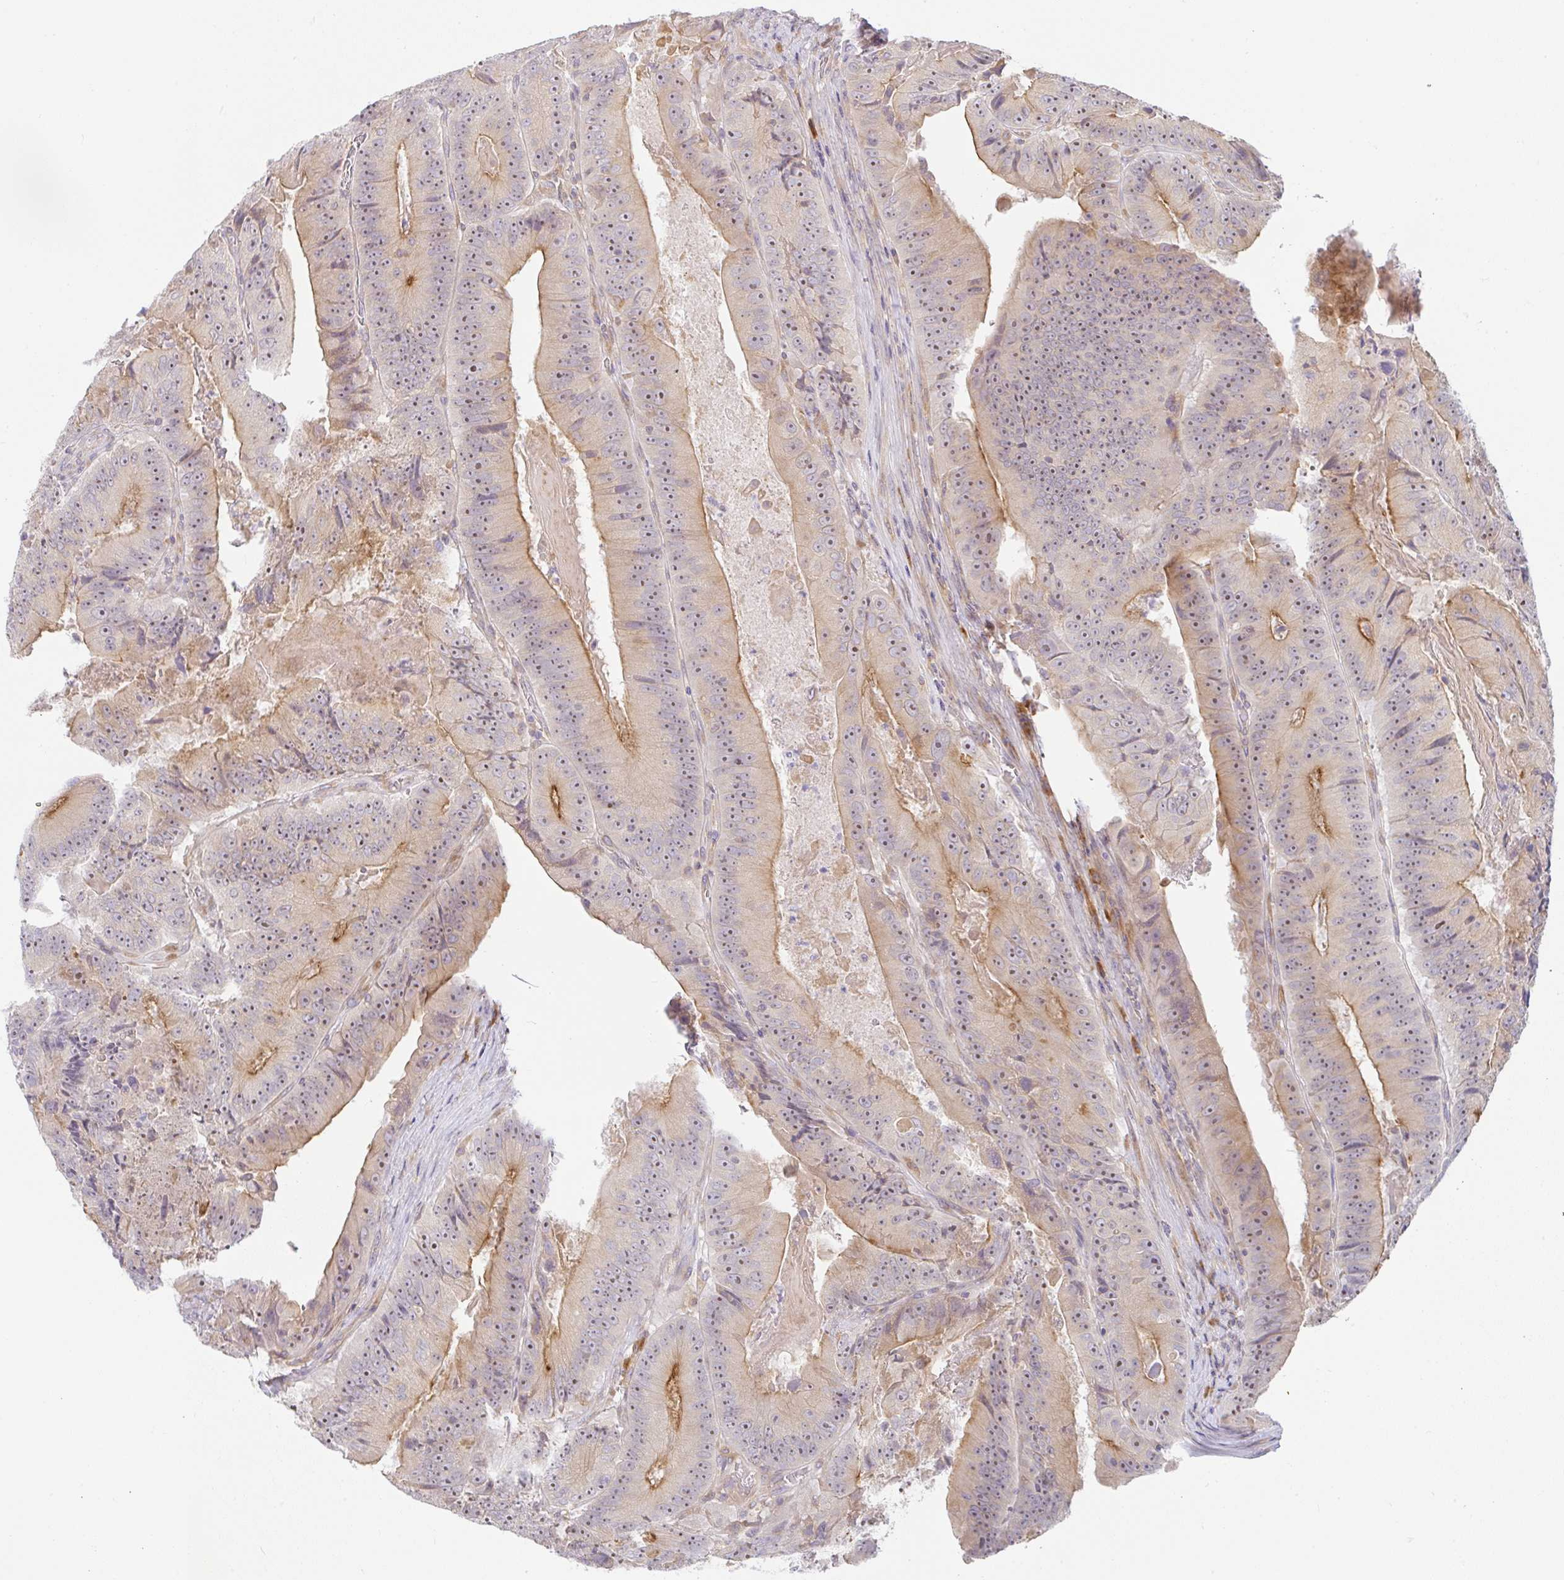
{"staining": {"intensity": "moderate", "quantity": "25%-75%", "location": "cytoplasmic/membranous,nuclear"}, "tissue": "colorectal cancer", "cell_type": "Tumor cells", "image_type": "cancer", "snomed": [{"axis": "morphology", "description": "Adenocarcinoma, NOS"}, {"axis": "topography", "description": "Colon"}], "caption": "Moderate cytoplasmic/membranous and nuclear staining for a protein is present in about 25%-75% of tumor cells of adenocarcinoma (colorectal) using immunohistochemistry.", "gene": "DERL2", "patient": {"sex": "female", "age": 86}}